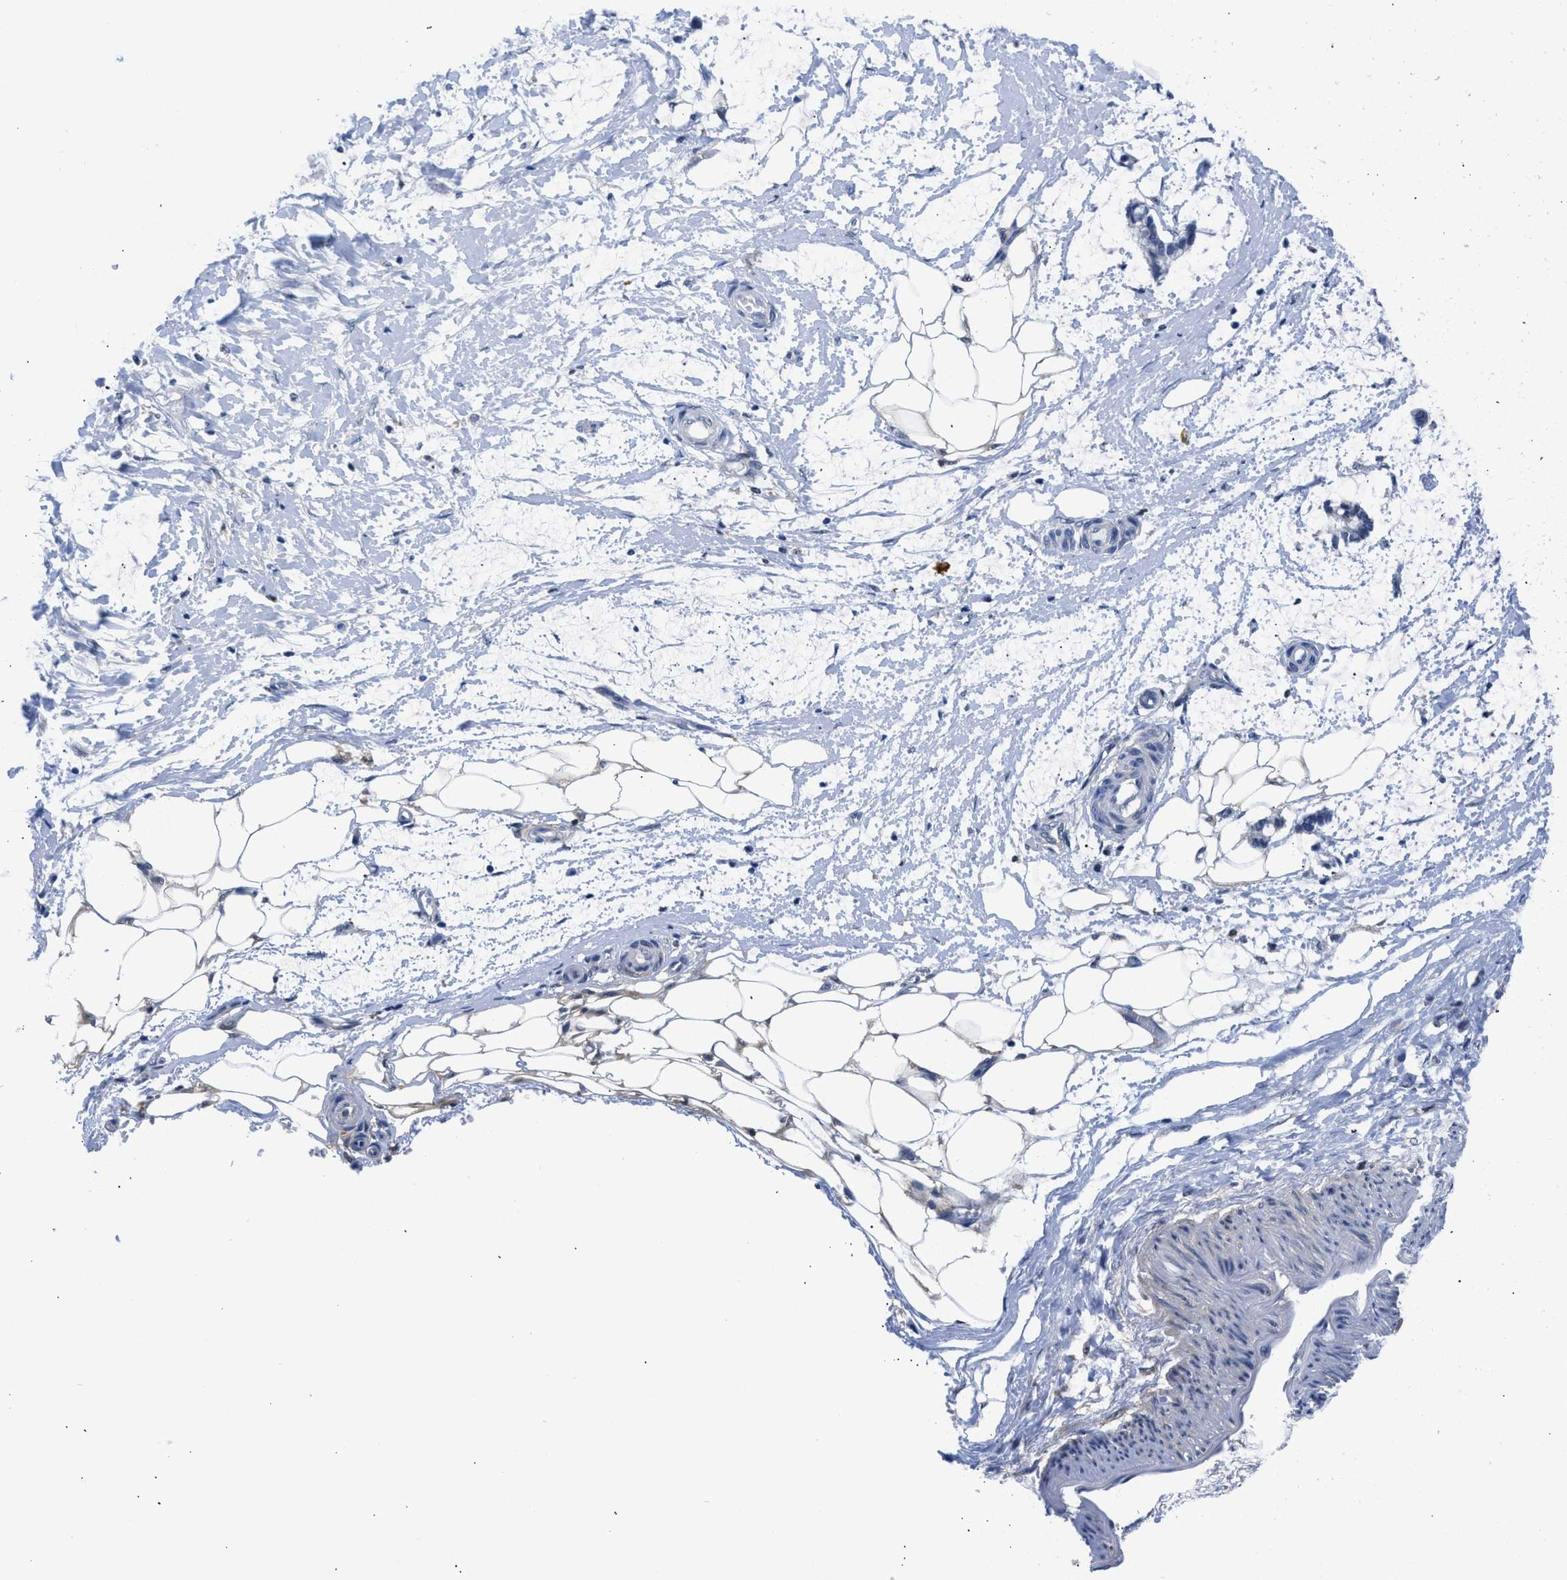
{"staining": {"intensity": "negative", "quantity": "none", "location": "none"}, "tissue": "adipose tissue", "cell_type": "Adipocytes", "image_type": "normal", "snomed": [{"axis": "morphology", "description": "Normal tissue, NOS"}, {"axis": "morphology", "description": "Adenocarcinoma, NOS"}, {"axis": "topography", "description": "Colon"}, {"axis": "topography", "description": "Peripheral nerve tissue"}], "caption": "DAB (3,3'-diaminobenzidine) immunohistochemical staining of benign adipose tissue displays no significant positivity in adipocytes.", "gene": "CBR1", "patient": {"sex": "male", "age": 14}}